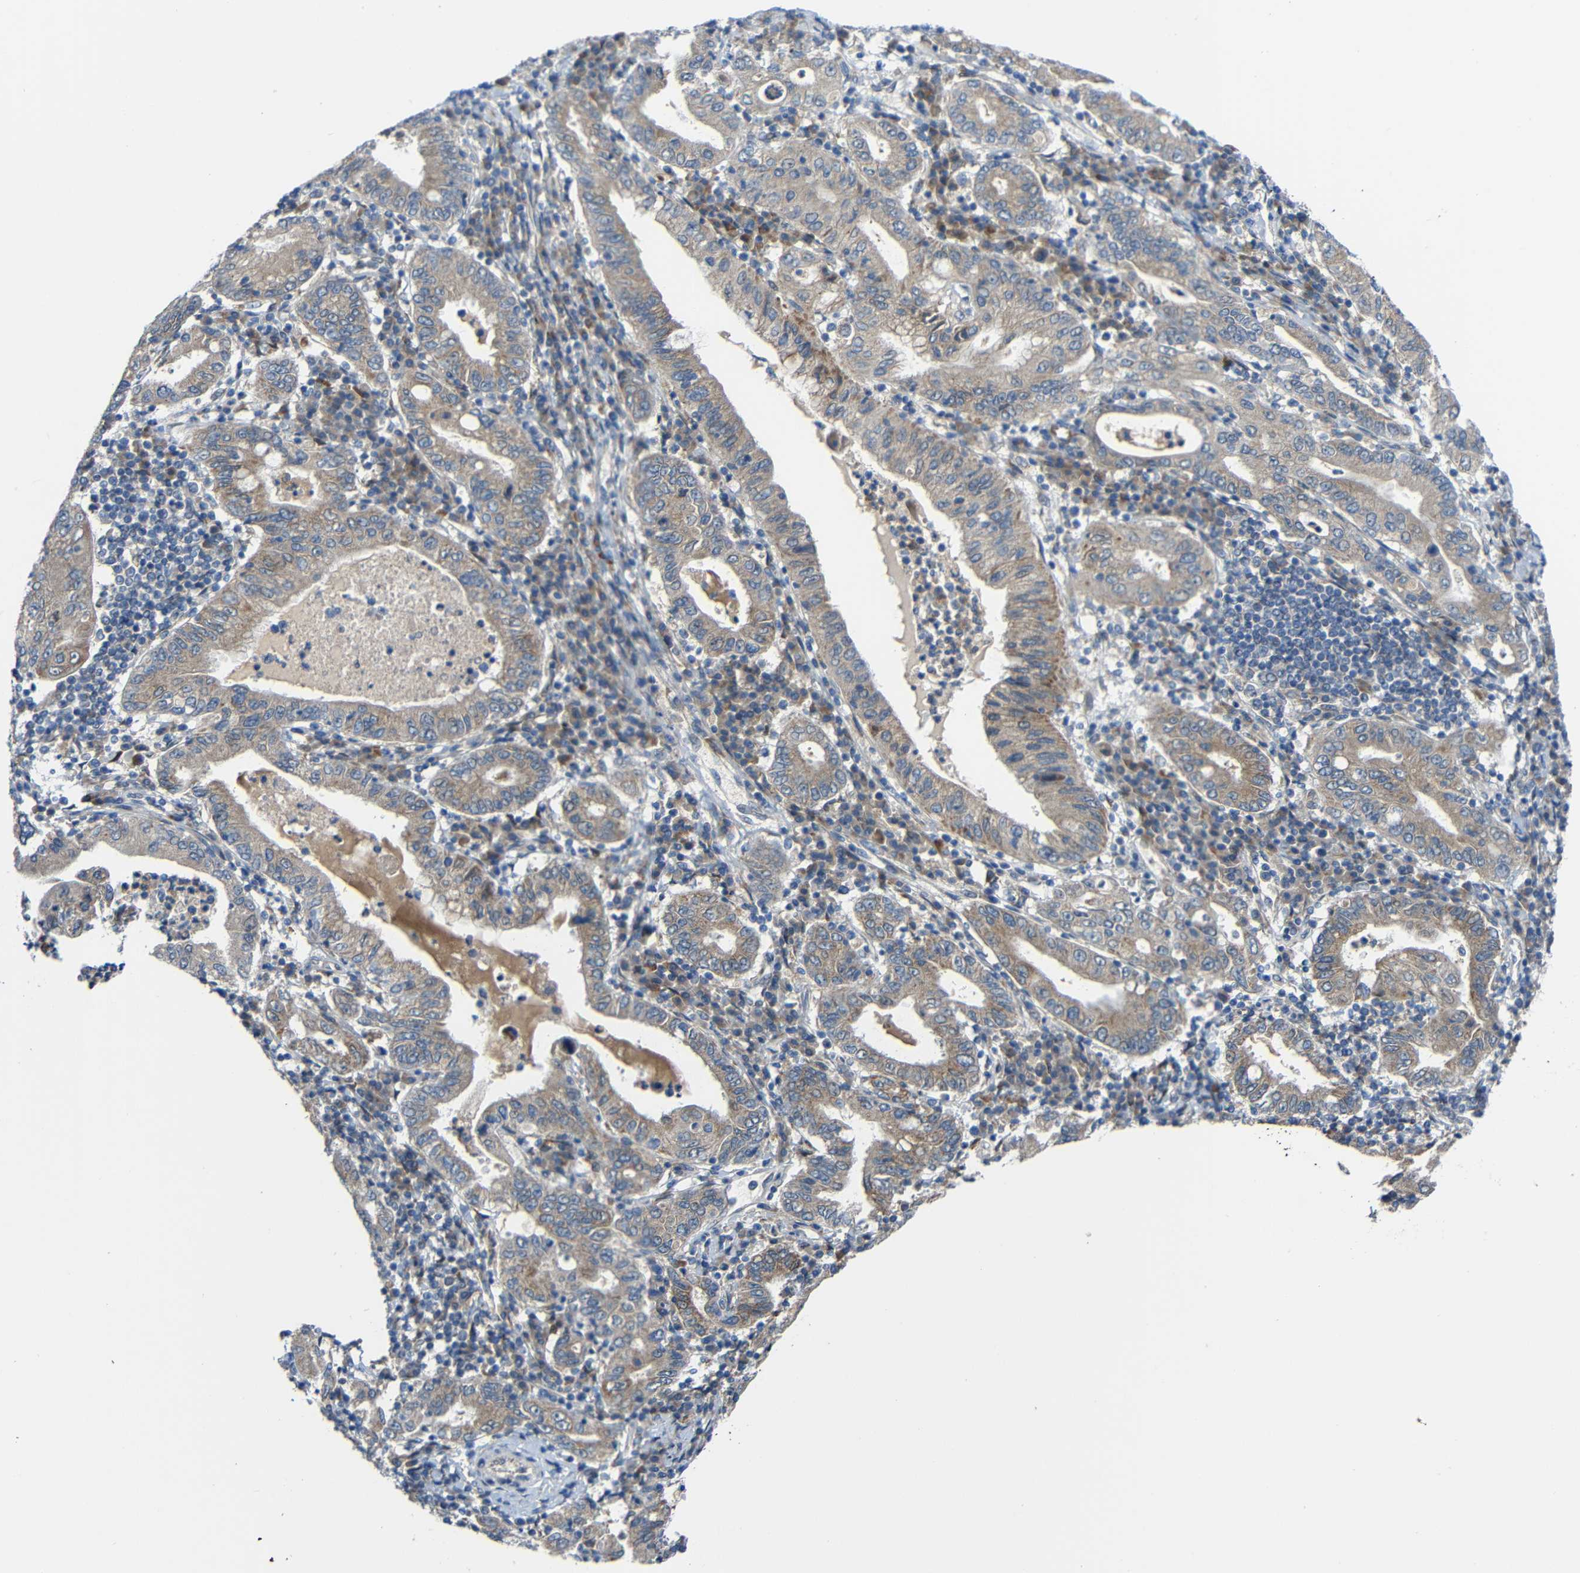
{"staining": {"intensity": "weak", "quantity": ">75%", "location": "cytoplasmic/membranous"}, "tissue": "stomach cancer", "cell_type": "Tumor cells", "image_type": "cancer", "snomed": [{"axis": "morphology", "description": "Normal tissue, NOS"}, {"axis": "morphology", "description": "Adenocarcinoma, NOS"}, {"axis": "topography", "description": "Esophagus"}, {"axis": "topography", "description": "Stomach, upper"}, {"axis": "topography", "description": "Peripheral nerve tissue"}], "caption": "The immunohistochemical stain labels weak cytoplasmic/membranous staining in tumor cells of stomach adenocarcinoma tissue. (Stains: DAB (3,3'-diaminobenzidine) in brown, nuclei in blue, Microscopy: brightfield microscopy at high magnification).", "gene": "TMEM25", "patient": {"sex": "male", "age": 62}}